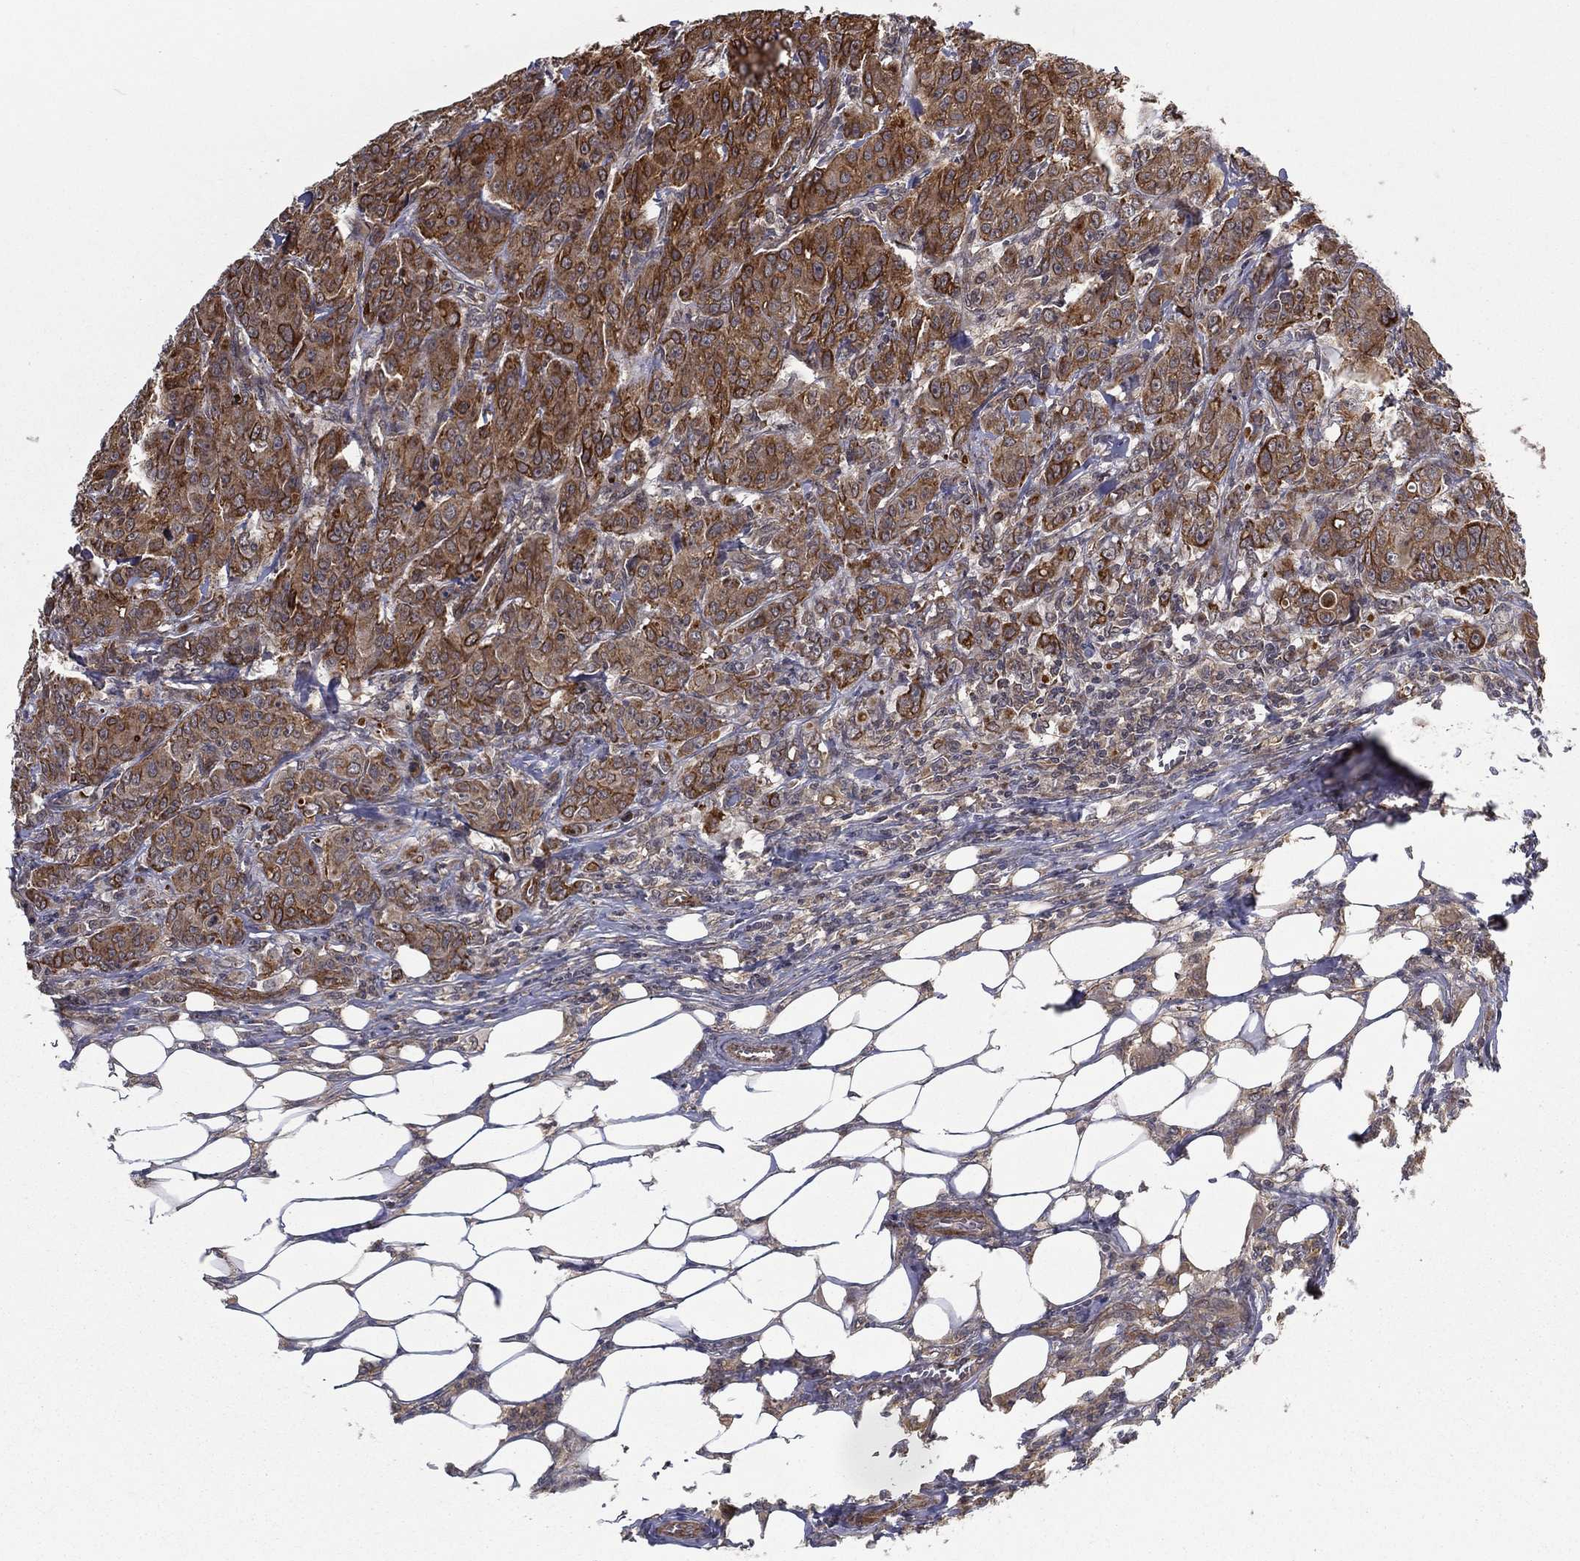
{"staining": {"intensity": "strong", "quantity": ">75%", "location": "cytoplasmic/membranous"}, "tissue": "breast cancer", "cell_type": "Tumor cells", "image_type": "cancer", "snomed": [{"axis": "morphology", "description": "Duct carcinoma"}, {"axis": "topography", "description": "Breast"}], "caption": "Protein expression analysis of human invasive ductal carcinoma (breast) reveals strong cytoplasmic/membranous positivity in about >75% of tumor cells. Using DAB (brown) and hematoxylin (blue) stains, captured at high magnification using brightfield microscopy.", "gene": "UACA", "patient": {"sex": "female", "age": 43}}